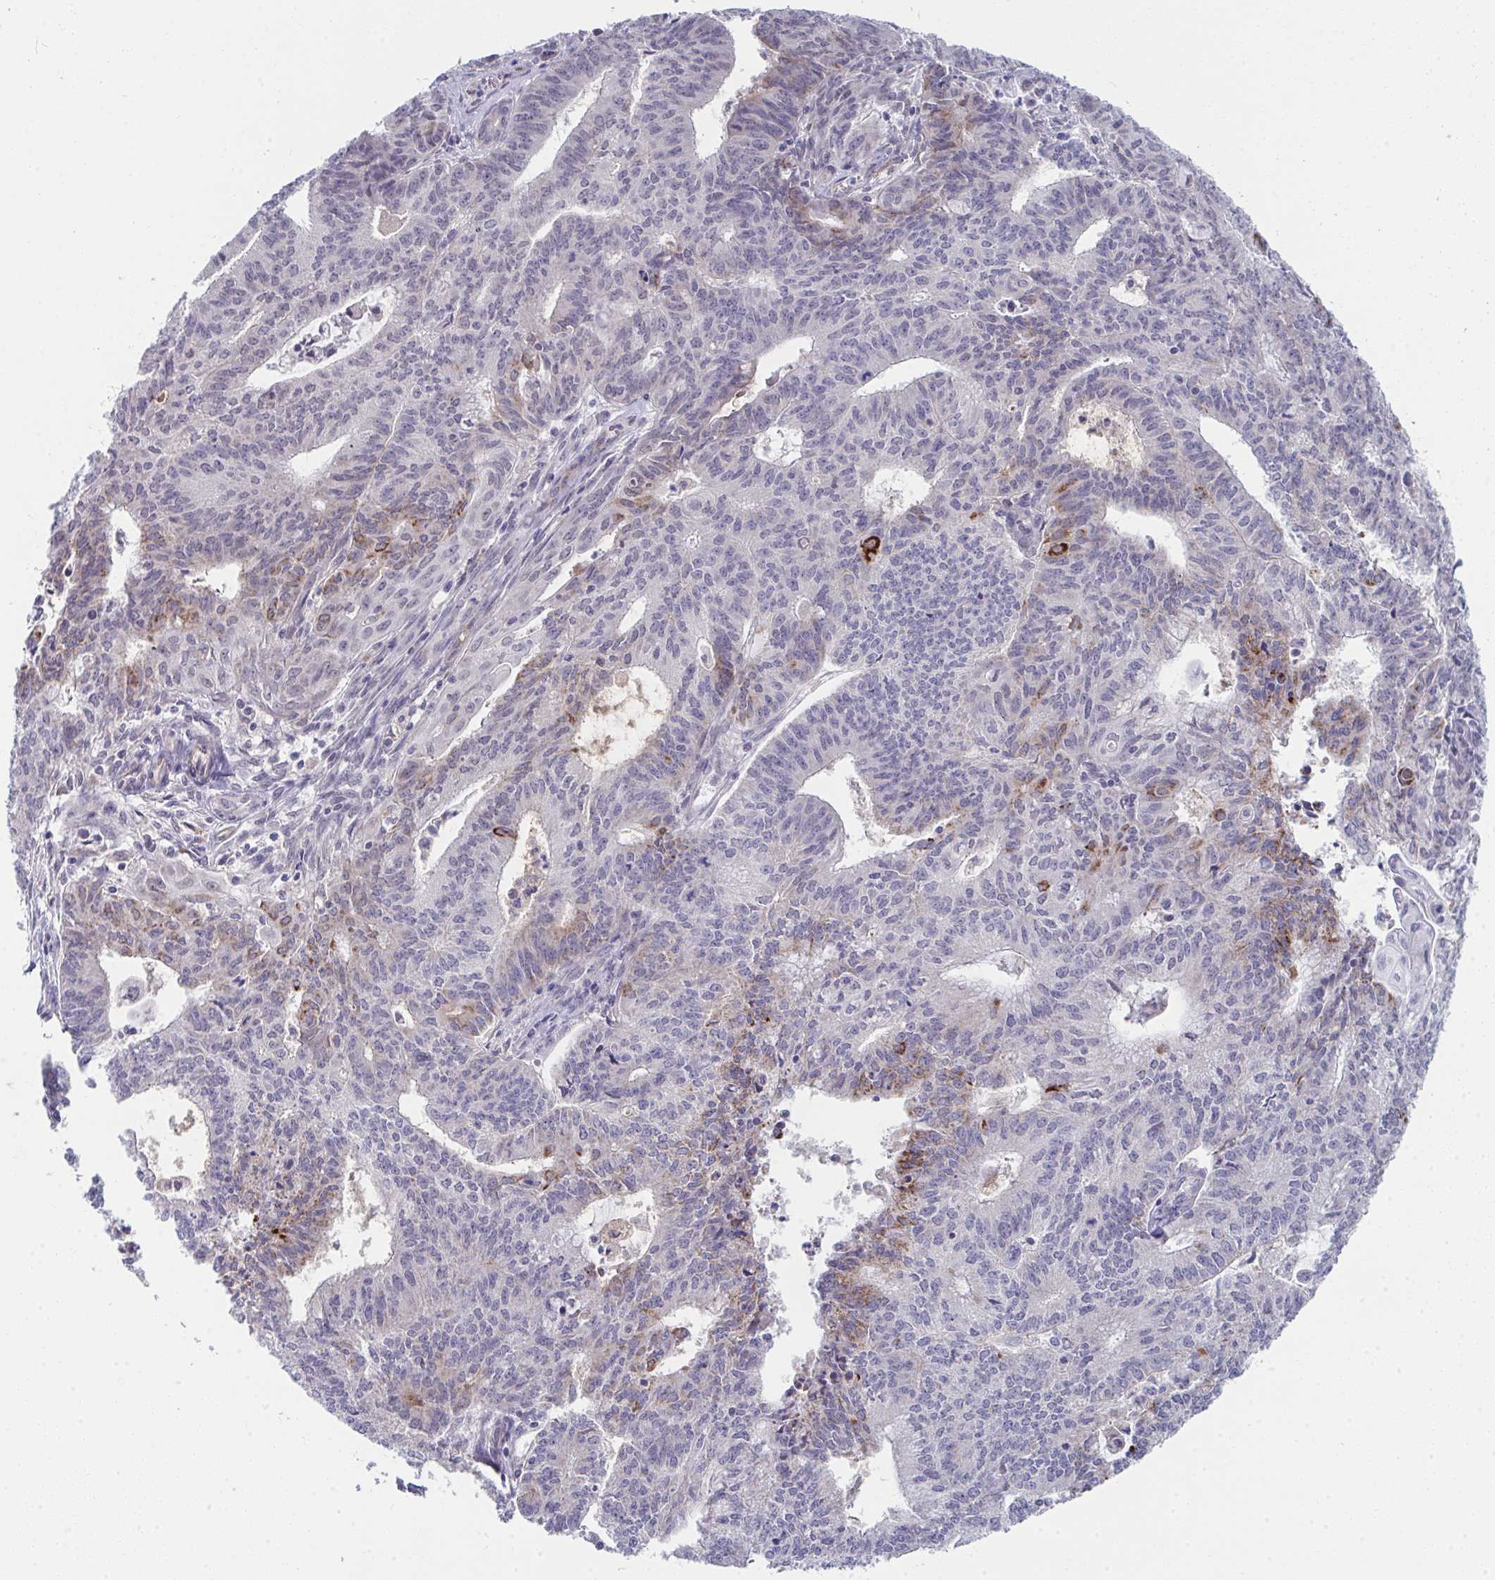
{"staining": {"intensity": "moderate", "quantity": "<25%", "location": "cytoplasmic/membranous"}, "tissue": "endometrial cancer", "cell_type": "Tumor cells", "image_type": "cancer", "snomed": [{"axis": "morphology", "description": "Adenocarcinoma, NOS"}, {"axis": "topography", "description": "Endometrium"}], "caption": "Endometrial adenocarcinoma was stained to show a protein in brown. There is low levels of moderate cytoplasmic/membranous expression in approximately <25% of tumor cells.", "gene": "VWDE", "patient": {"sex": "female", "age": 61}}